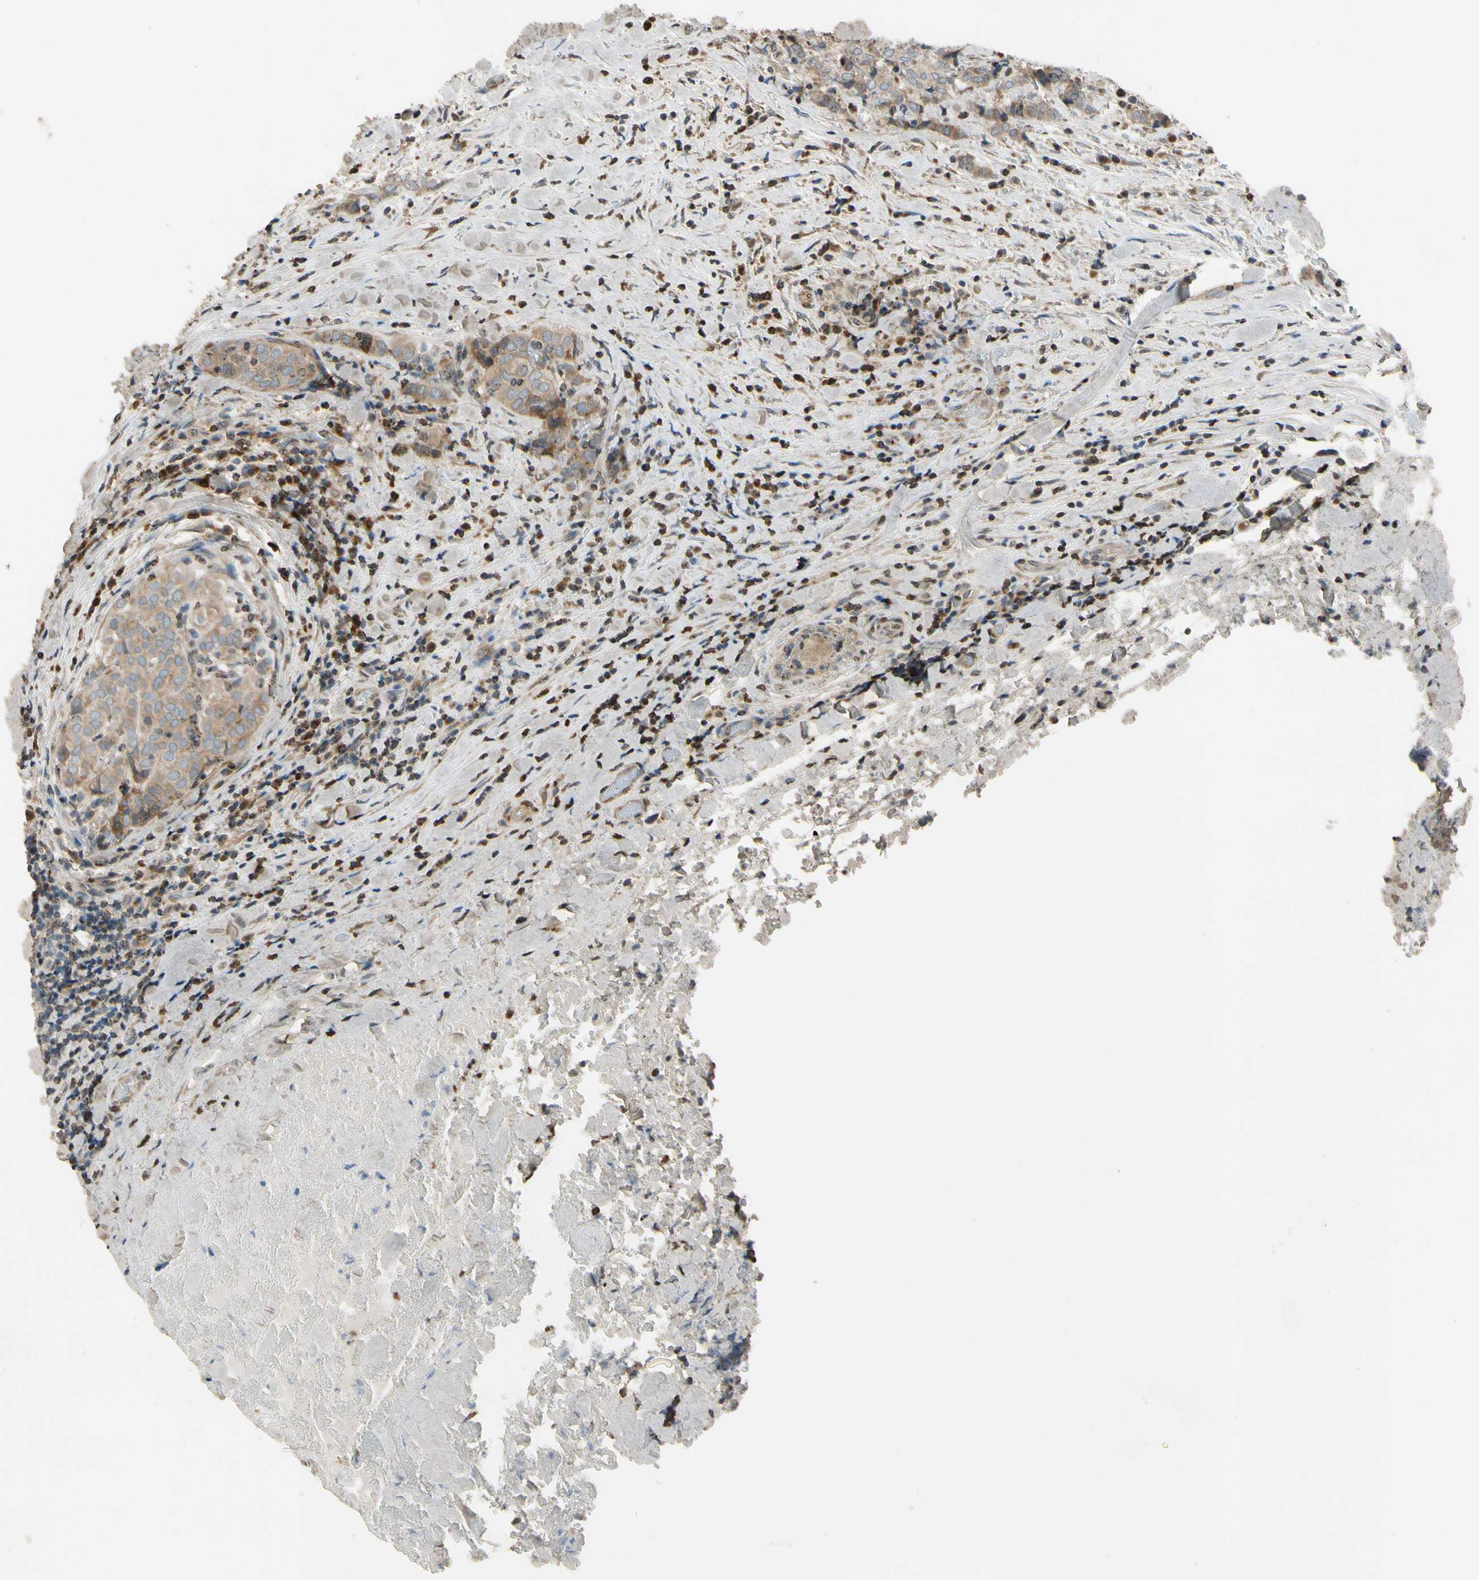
{"staining": {"intensity": "moderate", "quantity": ">75%", "location": "cytoplasmic/membranous"}, "tissue": "thyroid cancer", "cell_type": "Tumor cells", "image_type": "cancer", "snomed": [{"axis": "morphology", "description": "Normal tissue, NOS"}, {"axis": "morphology", "description": "Papillary adenocarcinoma, NOS"}, {"axis": "topography", "description": "Thyroid gland"}], "caption": "Immunohistochemical staining of thyroid cancer (papillary adenocarcinoma) demonstrates medium levels of moderate cytoplasmic/membranous expression in about >75% of tumor cells.", "gene": "MST1R", "patient": {"sex": "female", "age": 30}}